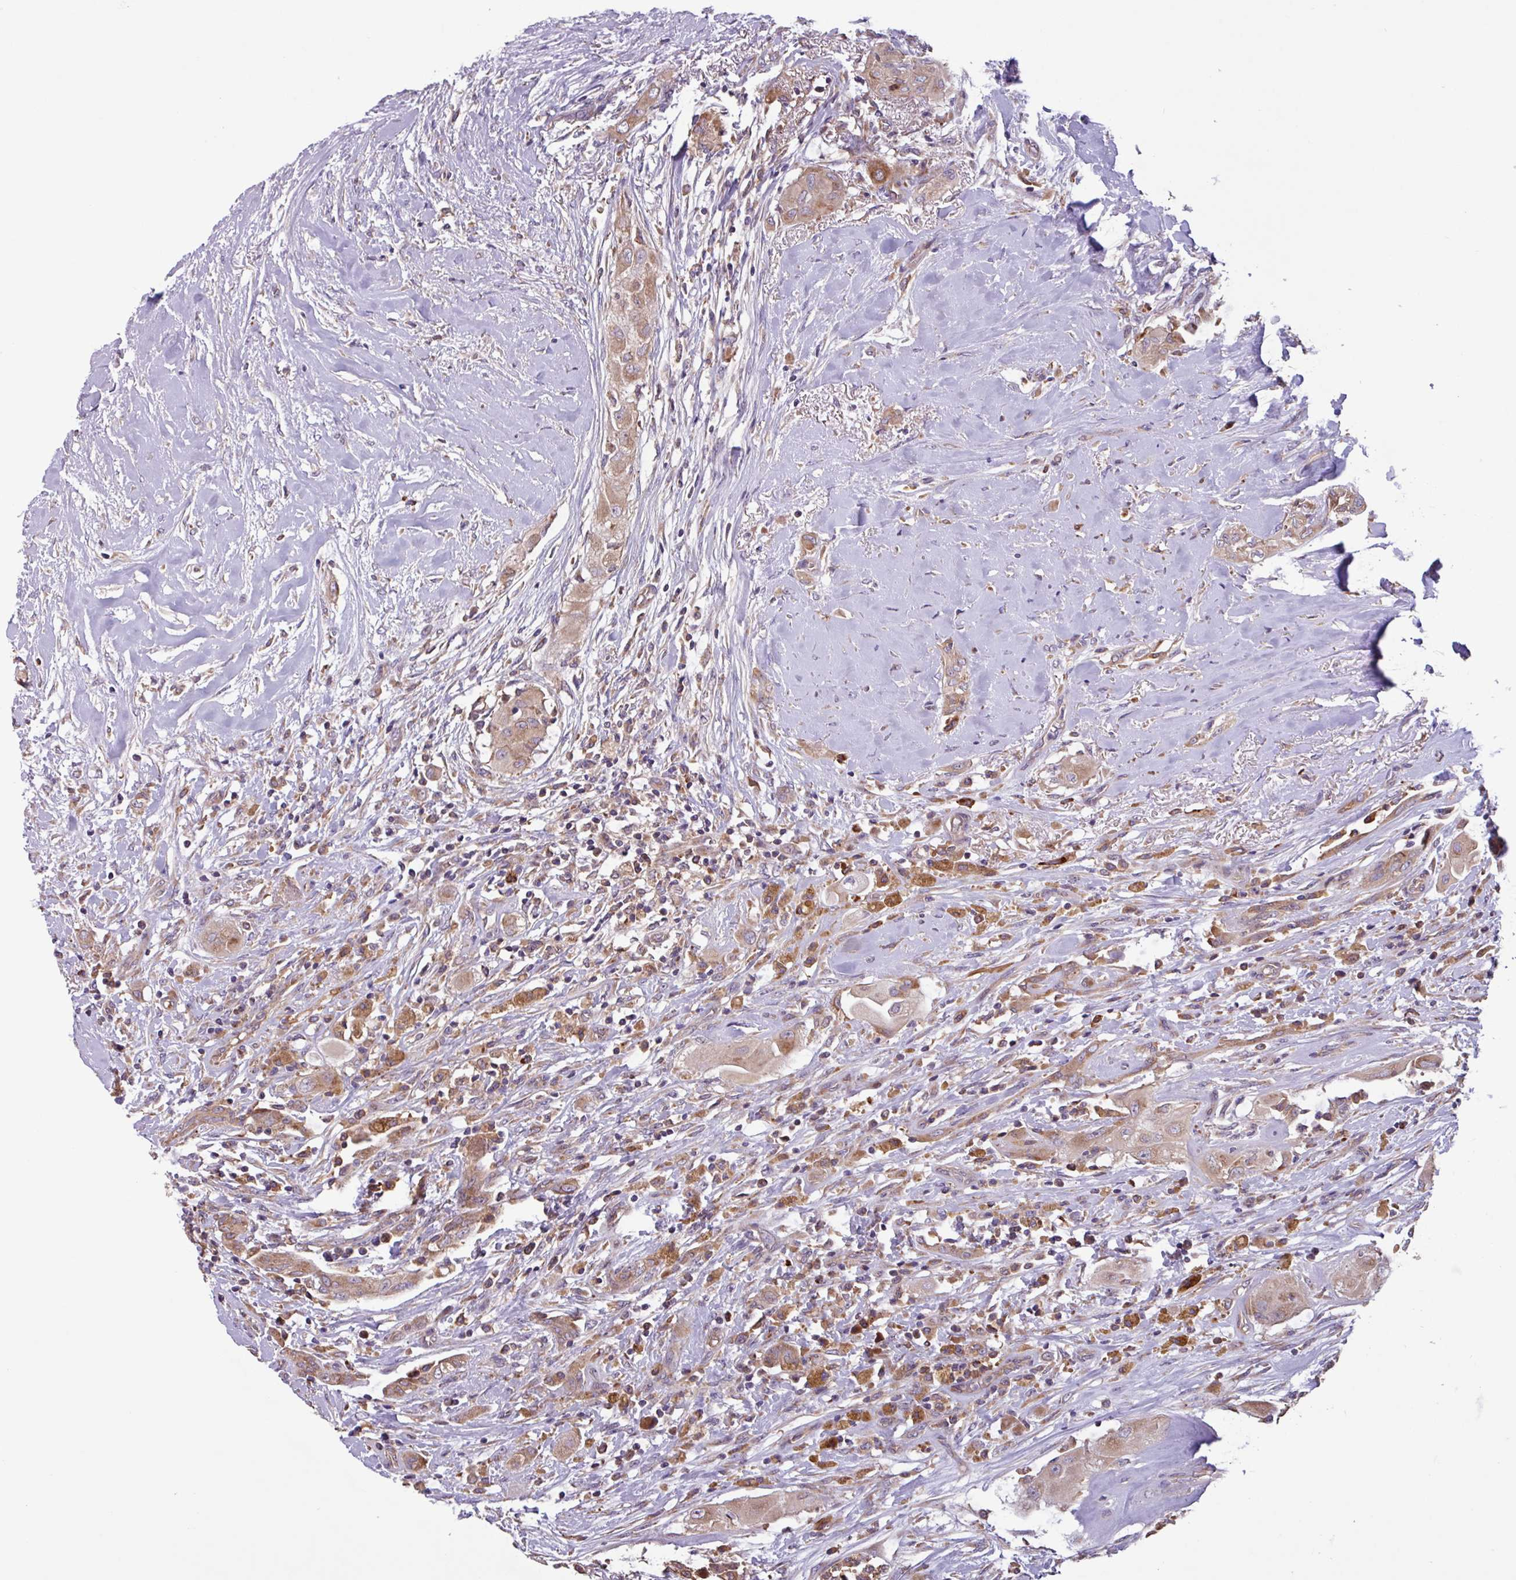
{"staining": {"intensity": "moderate", "quantity": ">75%", "location": "cytoplasmic/membranous"}, "tissue": "thyroid cancer", "cell_type": "Tumor cells", "image_type": "cancer", "snomed": [{"axis": "morphology", "description": "Papillary adenocarcinoma, NOS"}, {"axis": "topography", "description": "Thyroid gland"}], "caption": "Immunohistochemistry of human thyroid cancer displays medium levels of moderate cytoplasmic/membranous positivity in approximately >75% of tumor cells. The staining is performed using DAB (3,3'-diaminobenzidine) brown chromogen to label protein expression. The nuclei are counter-stained blue using hematoxylin.", "gene": "PTPRQ", "patient": {"sex": "female", "age": 59}}